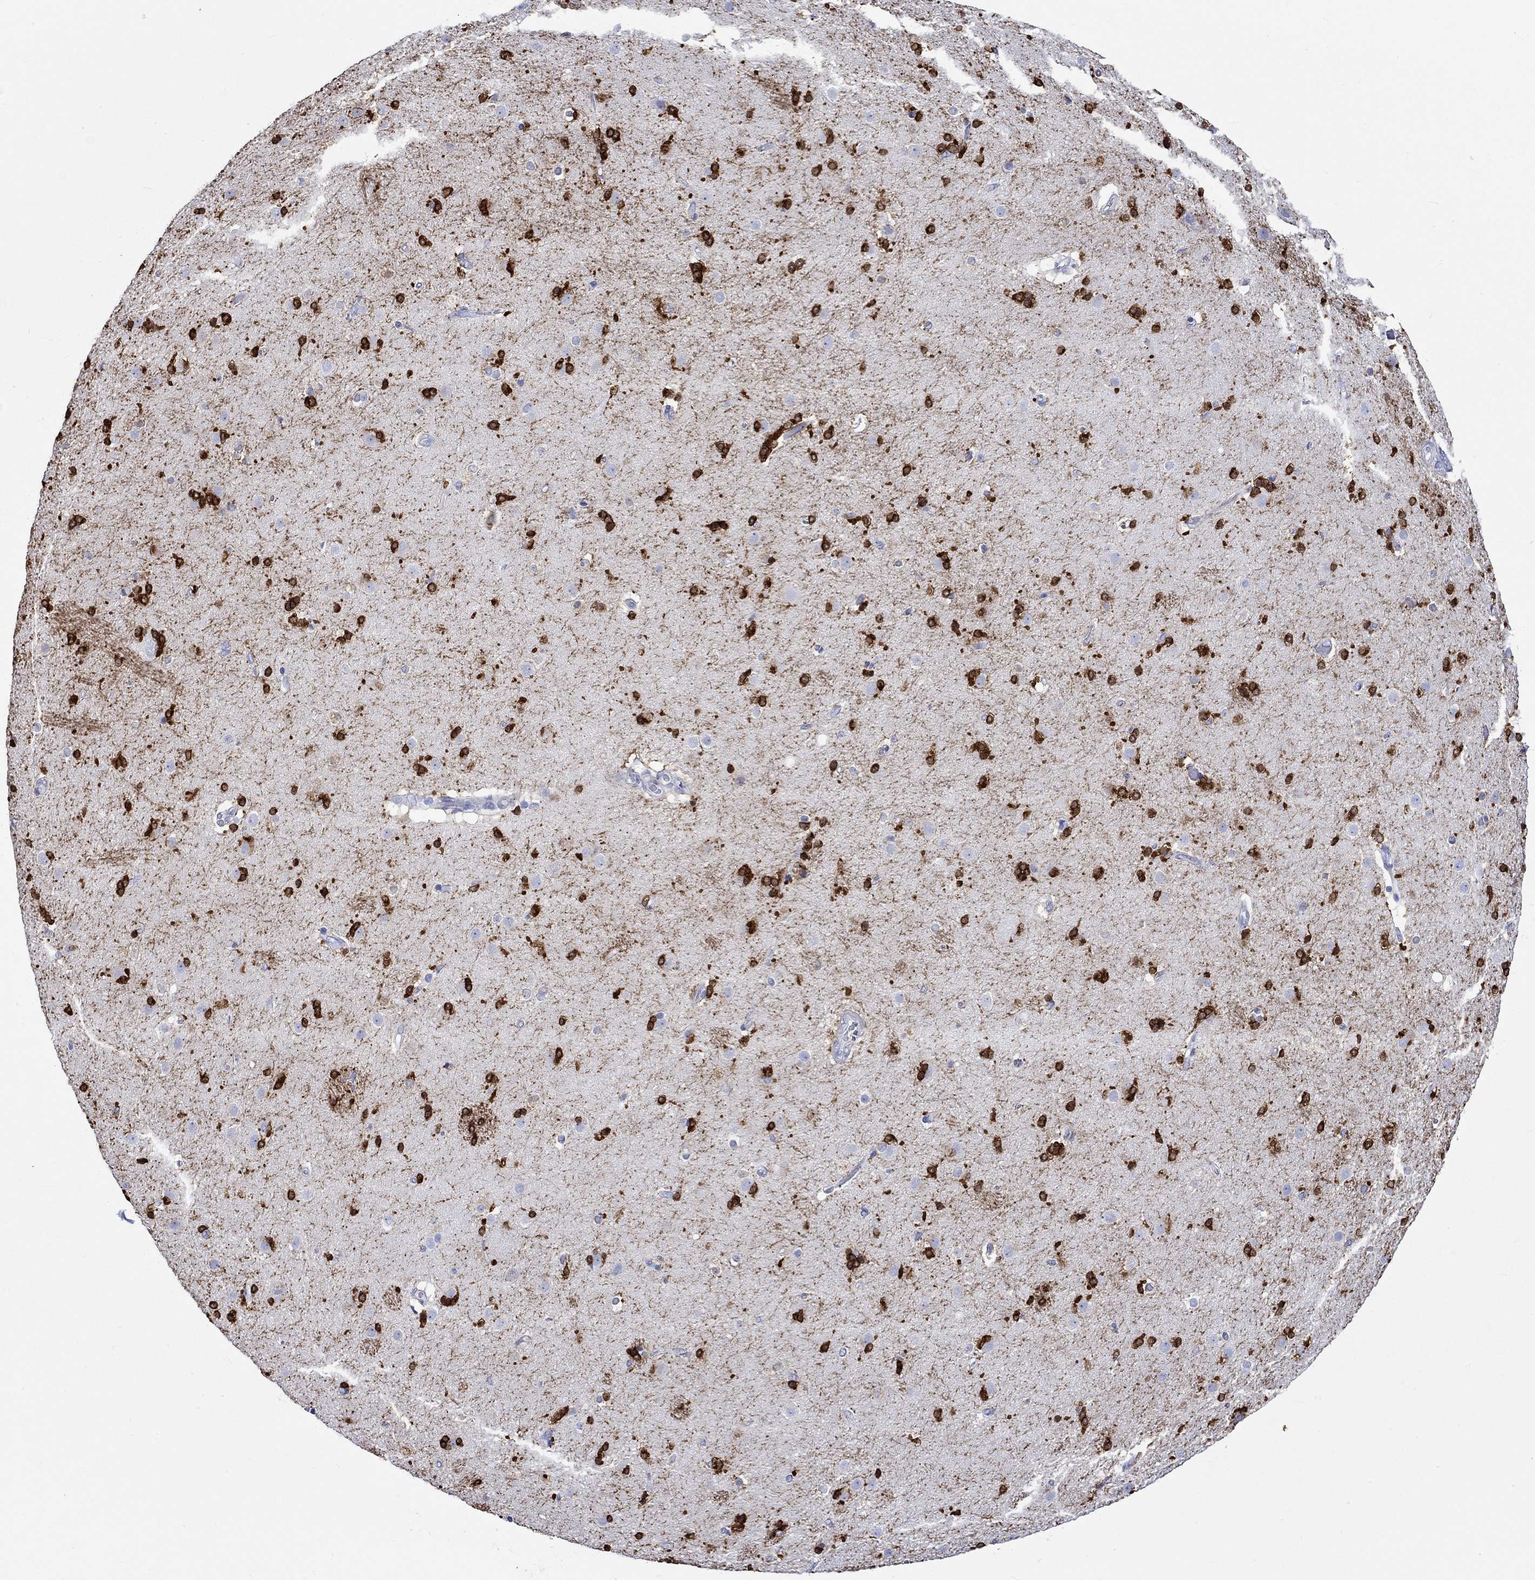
{"staining": {"intensity": "strong", "quantity": "25%-75%", "location": "cytoplasmic/membranous,nuclear"}, "tissue": "caudate", "cell_type": "Glial cells", "image_type": "normal", "snomed": [{"axis": "morphology", "description": "Normal tissue, NOS"}, {"axis": "topography", "description": "Lateral ventricle wall"}], "caption": "Immunohistochemistry staining of normal caudate, which displays high levels of strong cytoplasmic/membranous,nuclear positivity in approximately 25%-75% of glial cells indicating strong cytoplasmic/membranous,nuclear protein positivity. The staining was performed using DAB (3,3'-diaminobenzidine) (brown) for protein detection and nuclei were counterstained in hematoxylin (blue).", "gene": "CRYAB", "patient": {"sex": "male", "age": 54}}